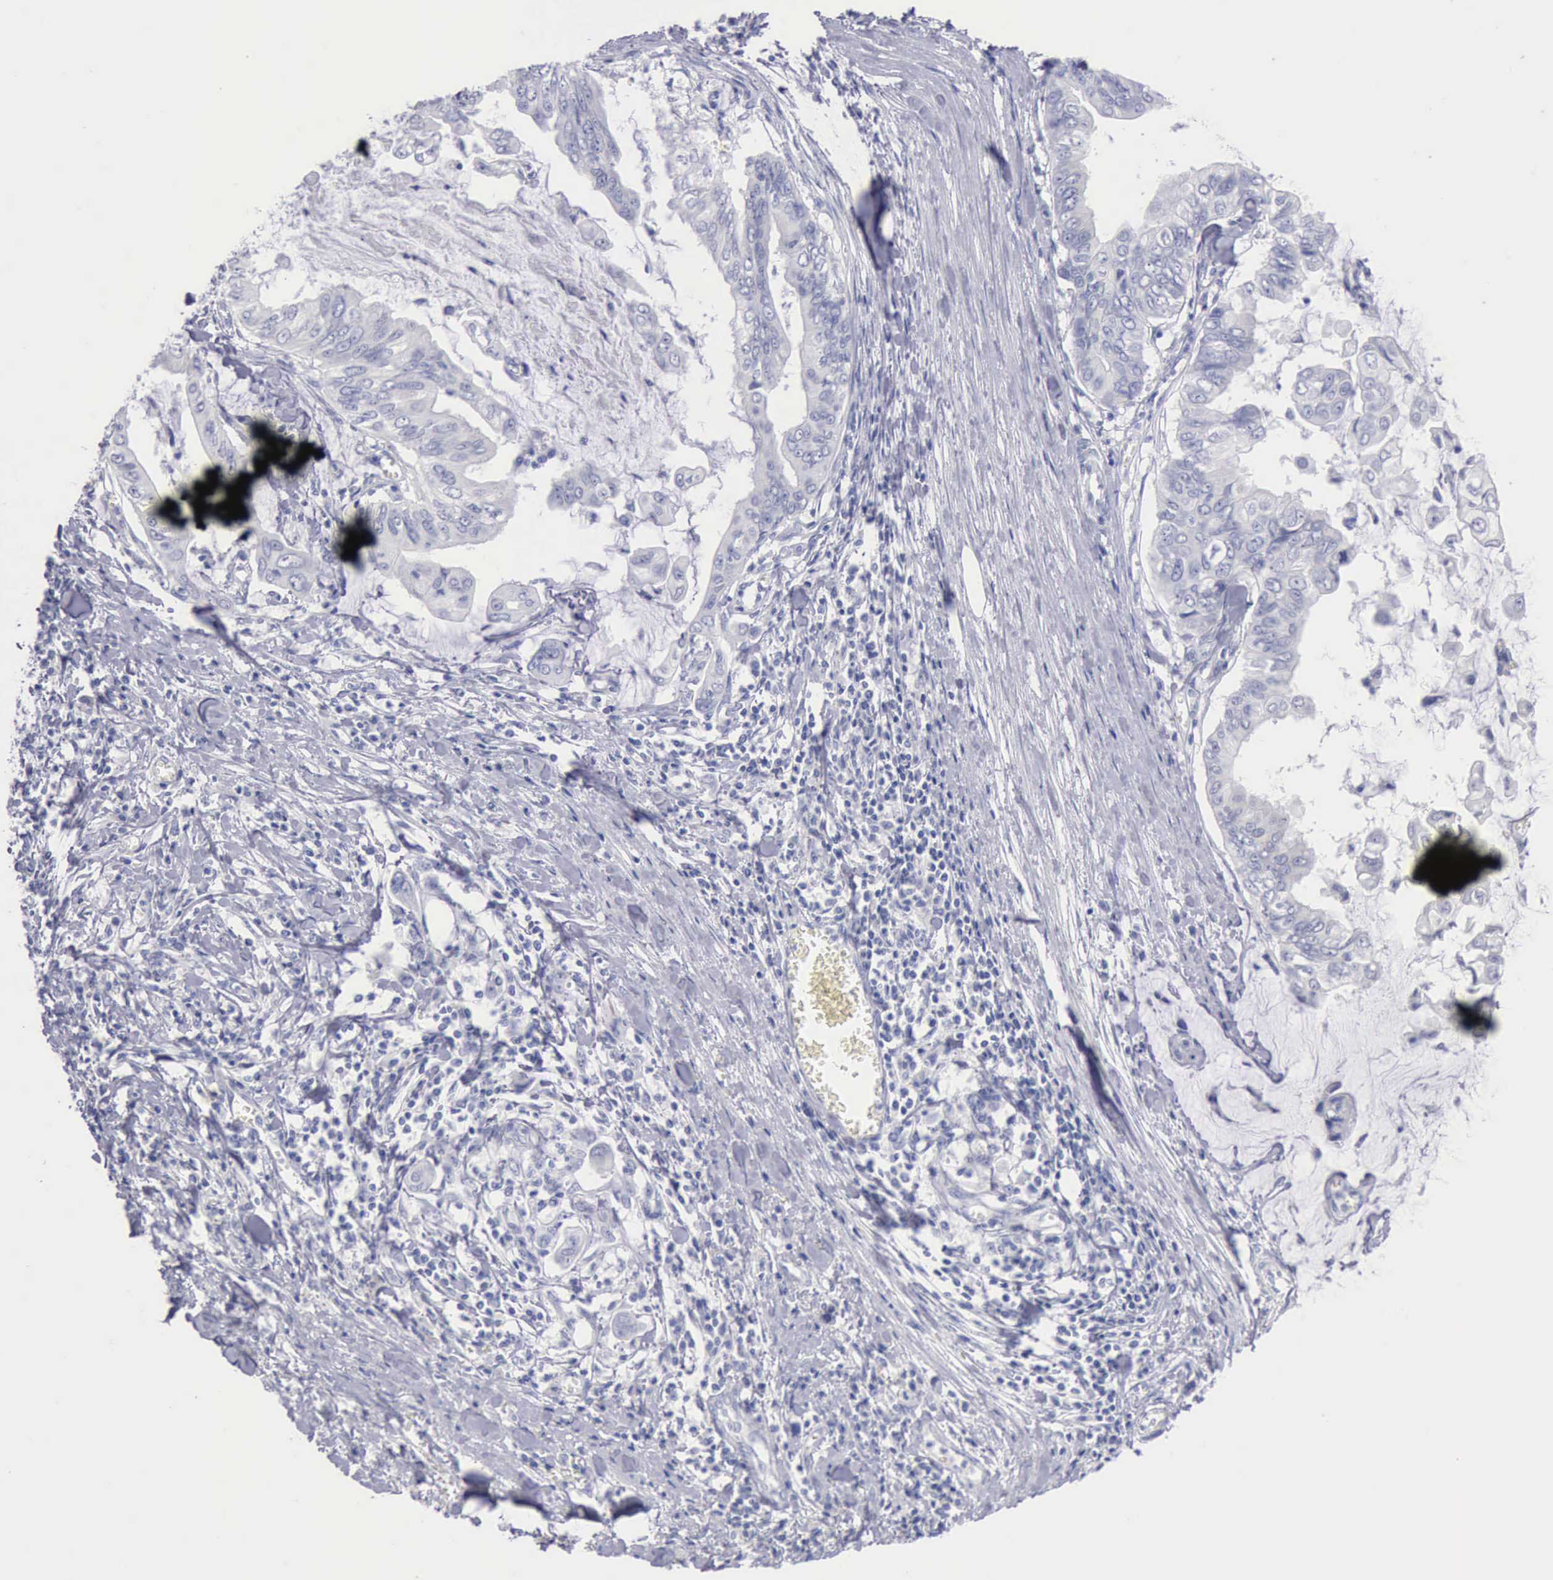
{"staining": {"intensity": "negative", "quantity": "none", "location": "none"}, "tissue": "stomach cancer", "cell_type": "Tumor cells", "image_type": "cancer", "snomed": [{"axis": "morphology", "description": "Adenocarcinoma, NOS"}, {"axis": "topography", "description": "Stomach, upper"}], "caption": "Protein analysis of stomach adenocarcinoma exhibits no significant positivity in tumor cells.", "gene": "ANGEL1", "patient": {"sex": "male", "age": 80}}